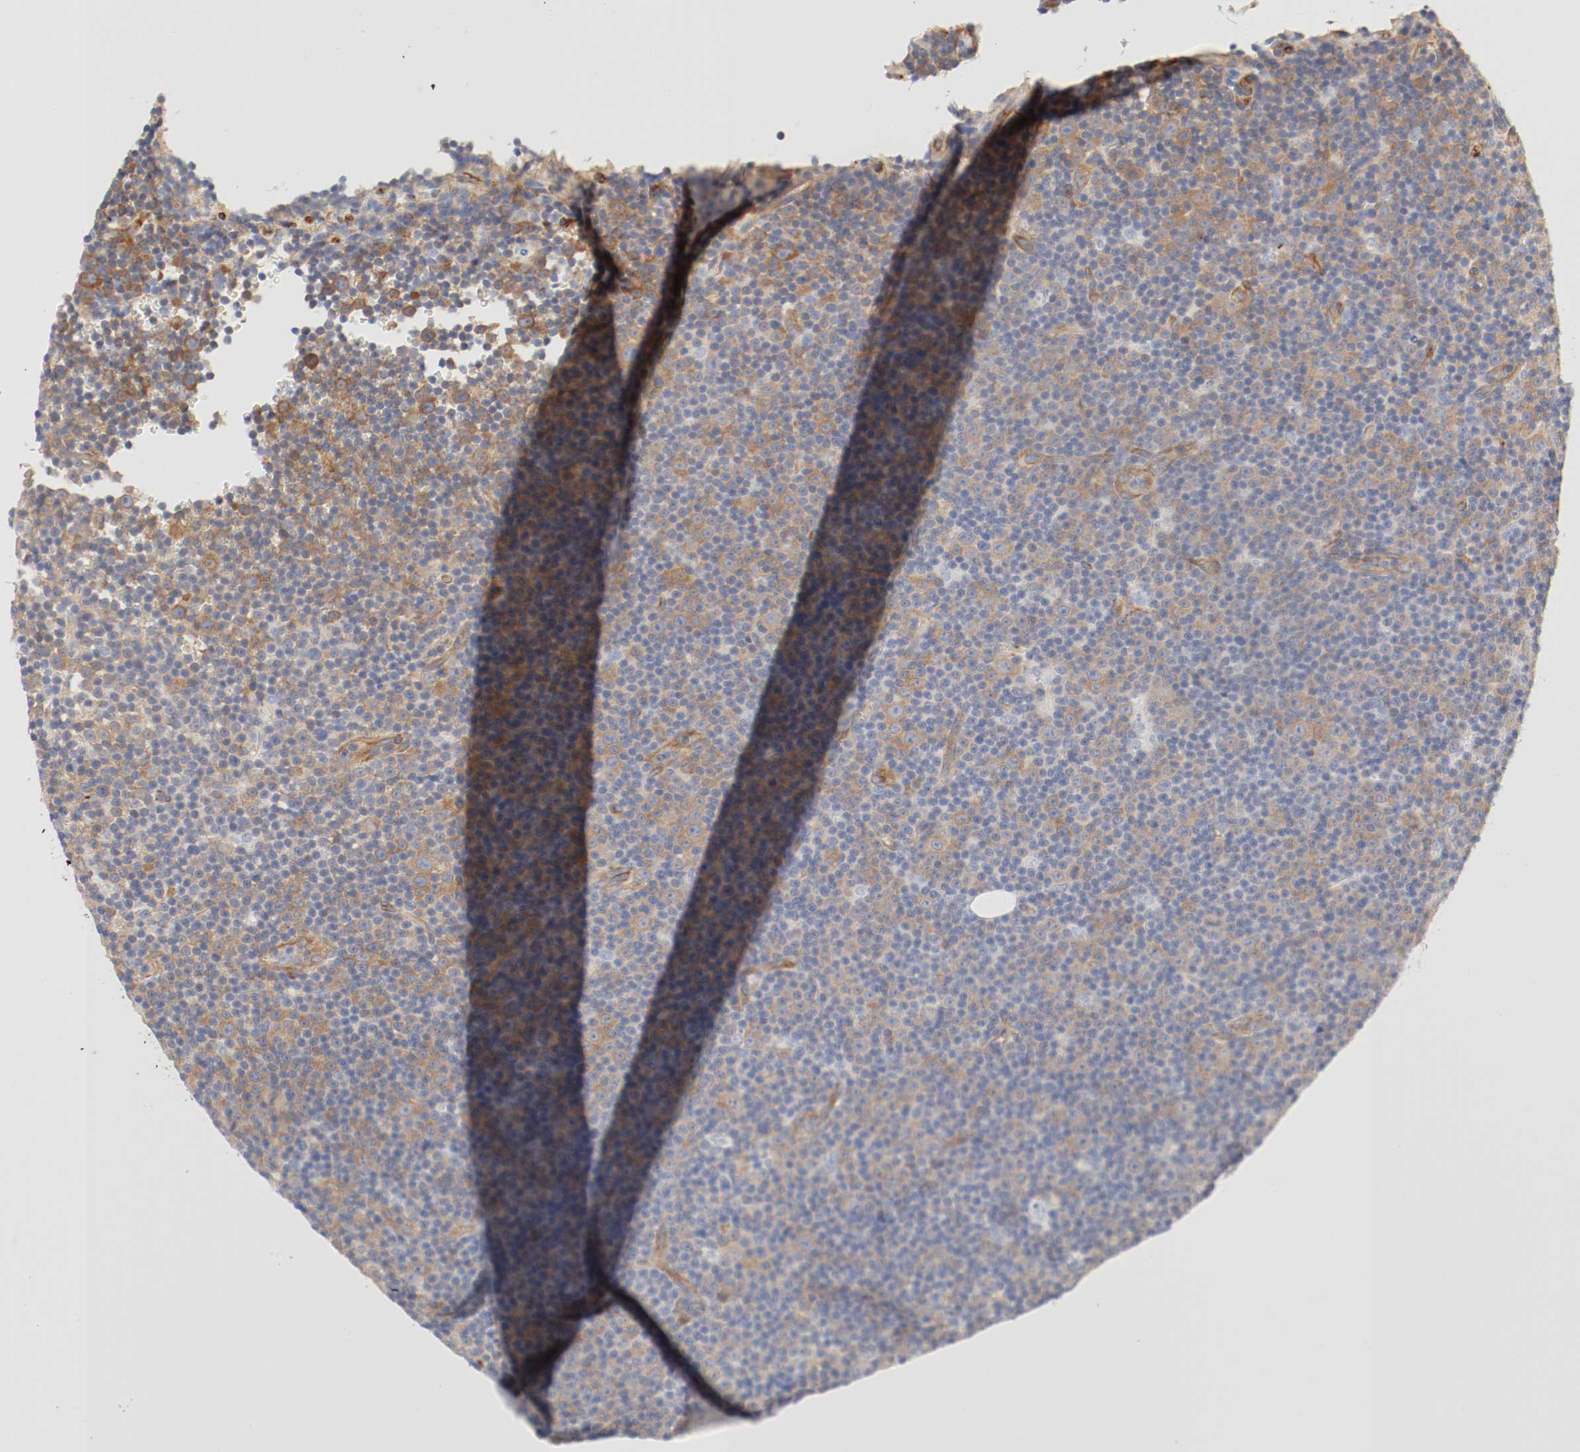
{"staining": {"intensity": "moderate", "quantity": ">75%", "location": "cytoplasmic/membranous"}, "tissue": "lymphoma", "cell_type": "Tumor cells", "image_type": "cancer", "snomed": [{"axis": "morphology", "description": "Malignant lymphoma, non-Hodgkin's type, Low grade"}, {"axis": "topography", "description": "Lymph node"}], "caption": "Protein expression analysis of malignant lymphoma, non-Hodgkin's type (low-grade) shows moderate cytoplasmic/membranous expression in about >75% of tumor cells. (DAB (3,3'-diaminobenzidine) IHC, brown staining for protein, blue staining for nuclei).", "gene": "GIT1", "patient": {"sex": "female", "age": 67}}